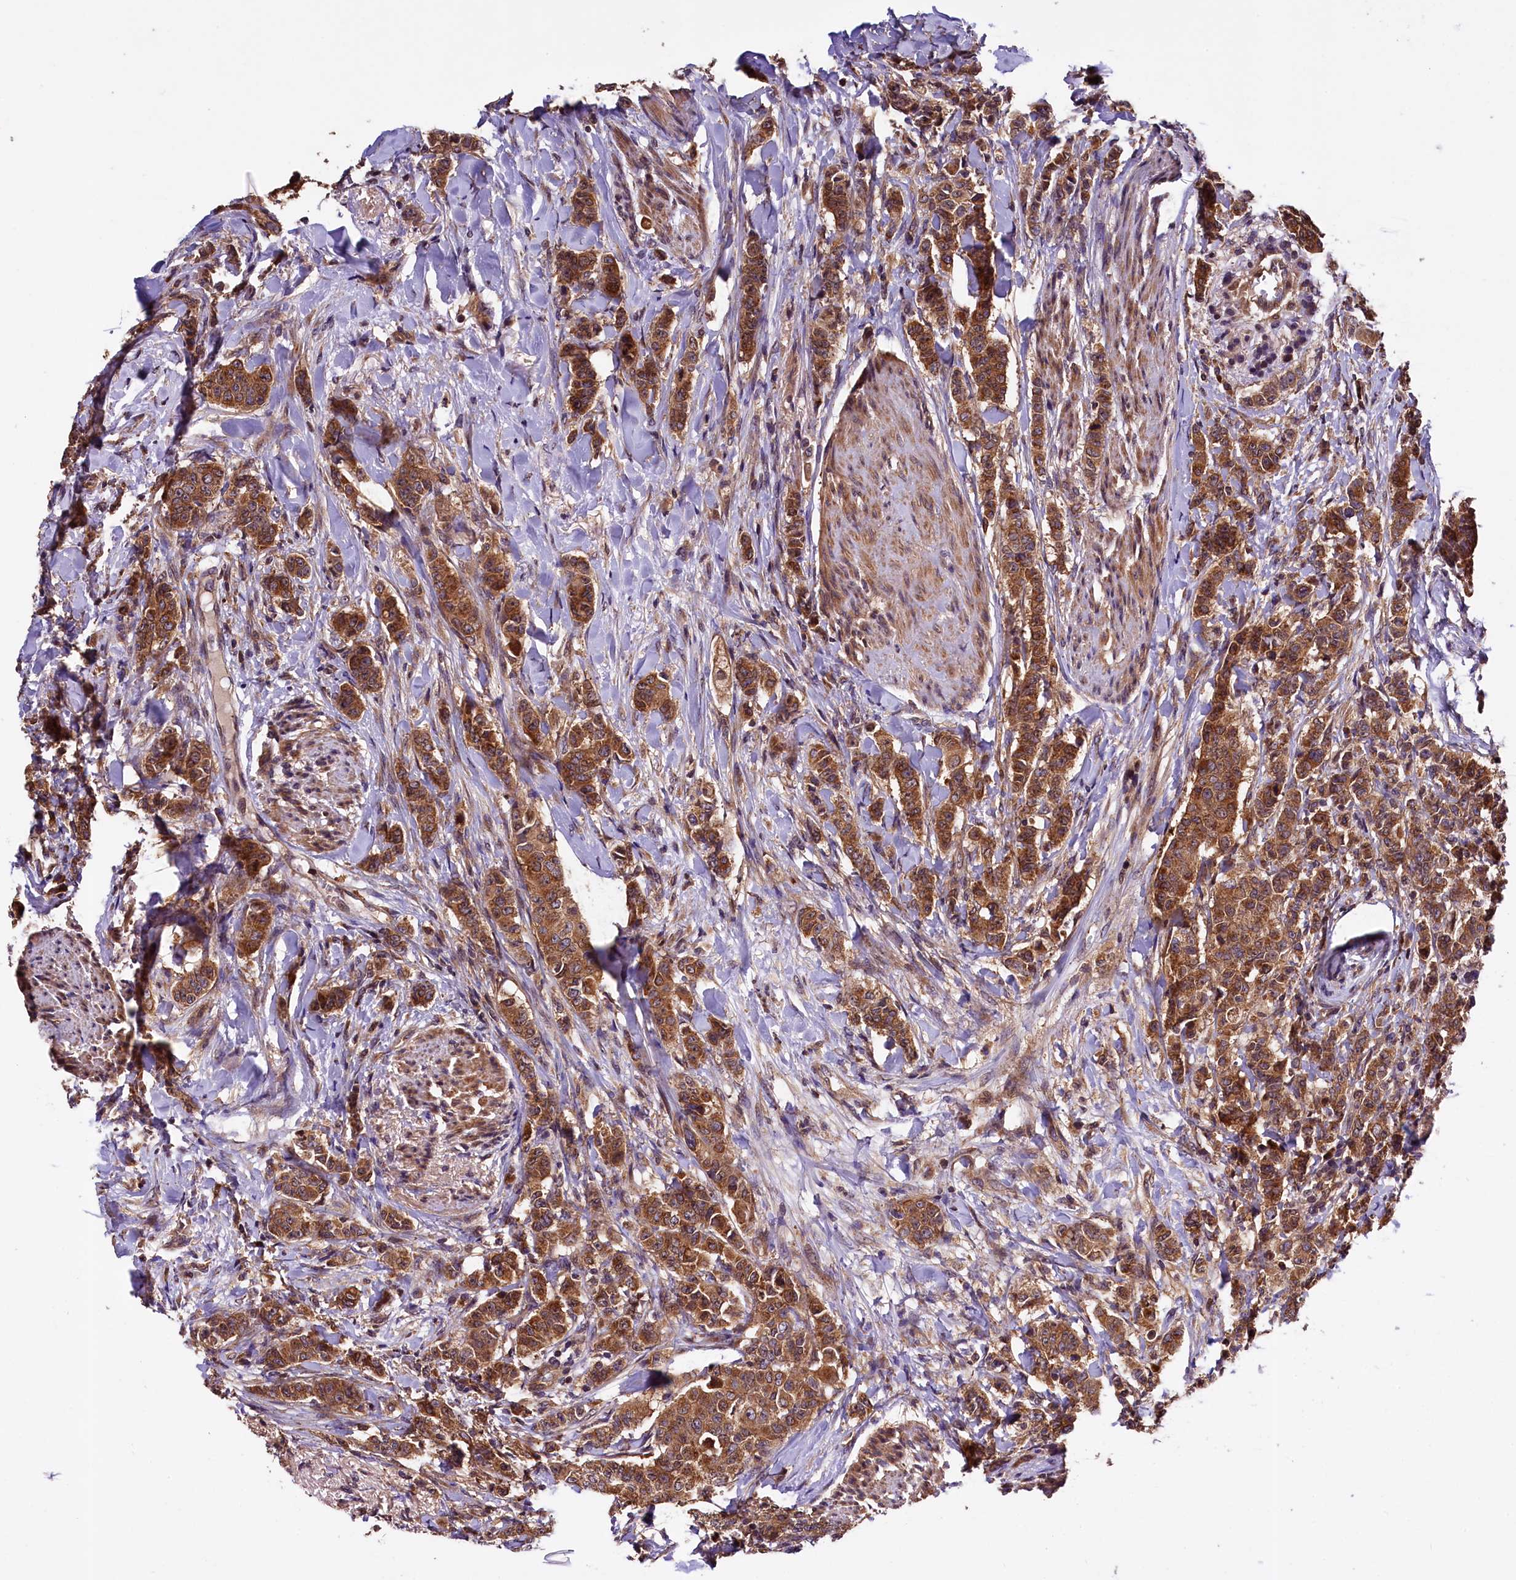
{"staining": {"intensity": "strong", "quantity": ">75%", "location": "cytoplasmic/membranous"}, "tissue": "breast cancer", "cell_type": "Tumor cells", "image_type": "cancer", "snomed": [{"axis": "morphology", "description": "Duct carcinoma"}, {"axis": "topography", "description": "Breast"}], "caption": "About >75% of tumor cells in human breast cancer reveal strong cytoplasmic/membranous protein staining as visualized by brown immunohistochemical staining.", "gene": "KLC2", "patient": {"sex": "female", "age": 40}}